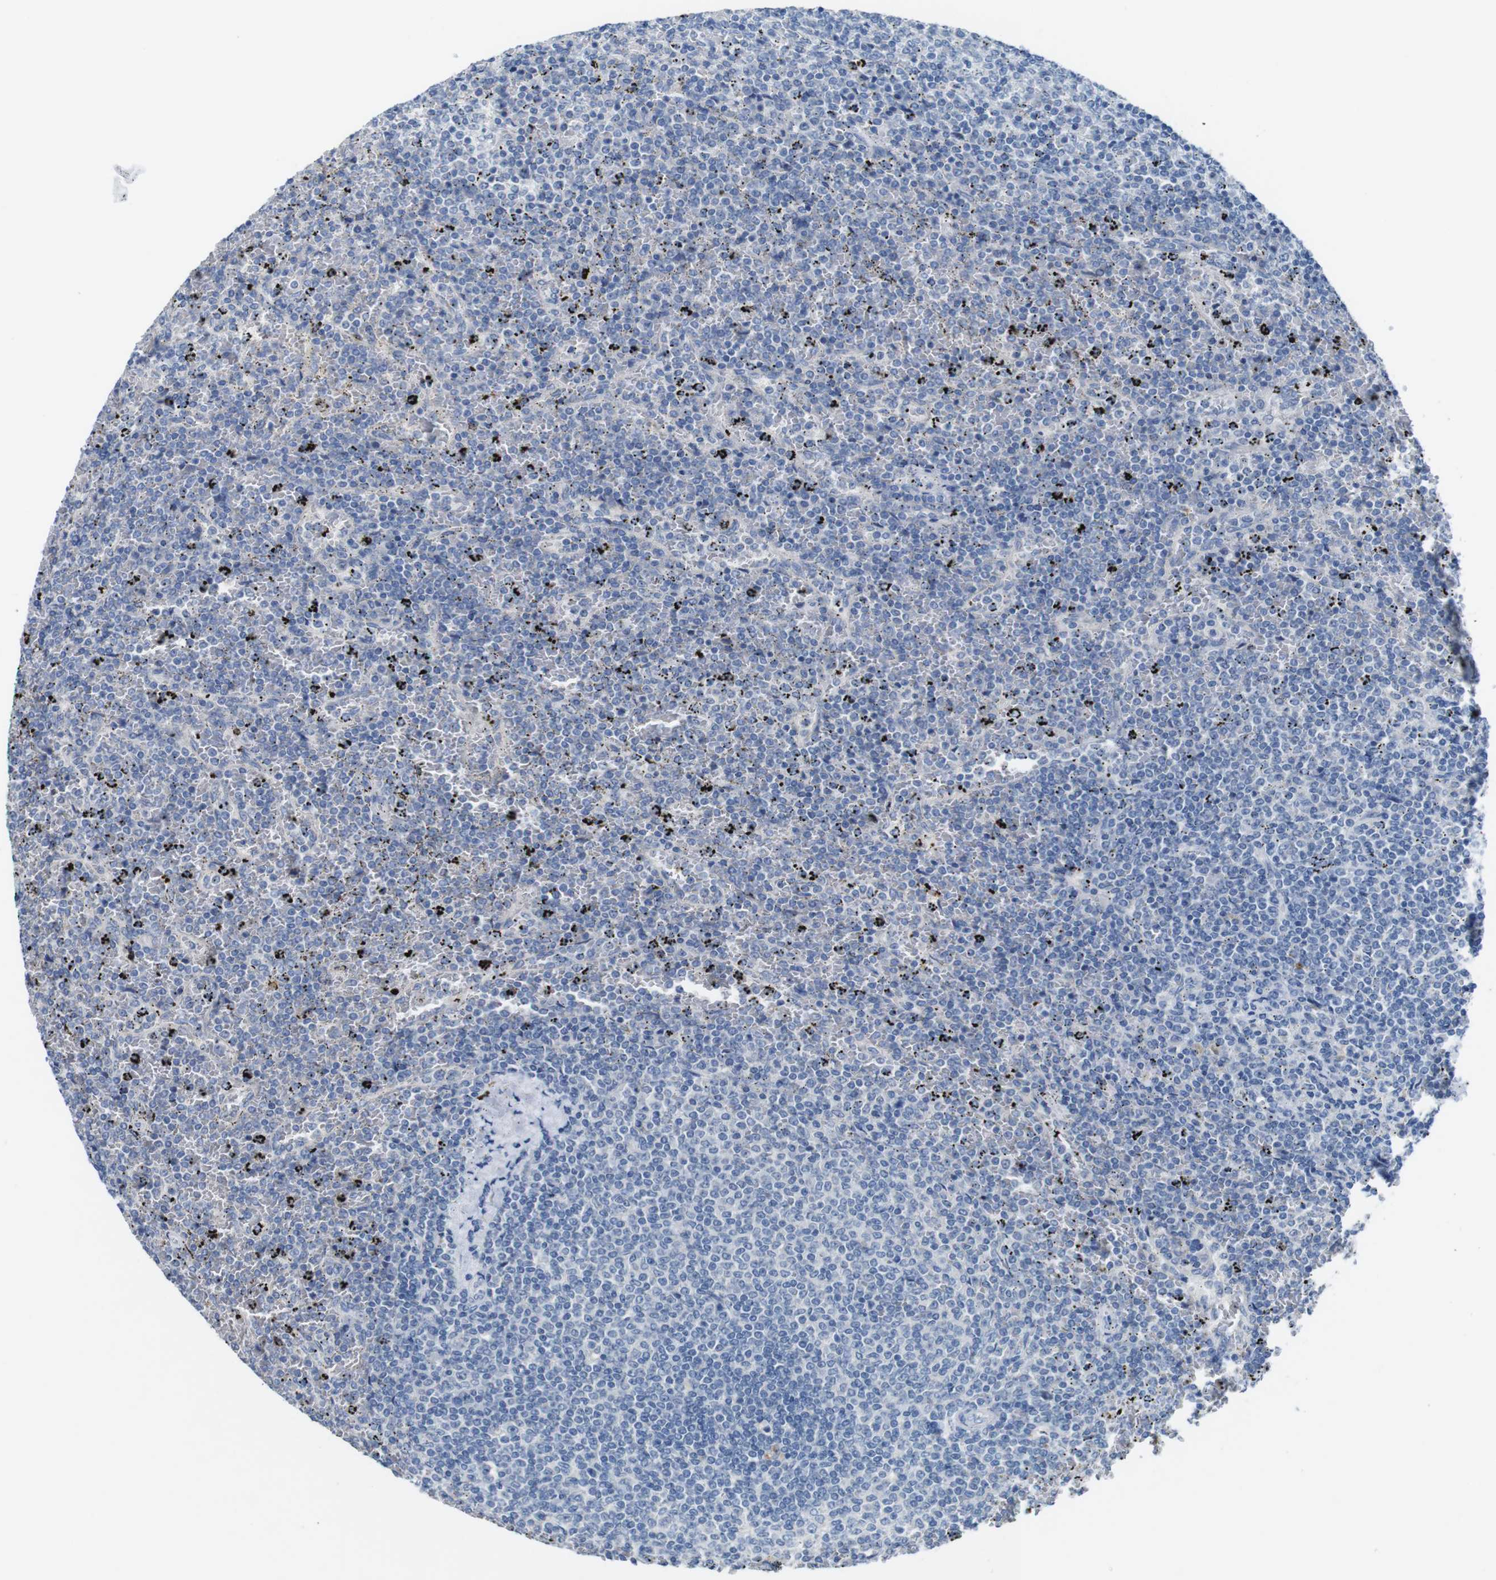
{"staining": {"intensity": "negative", "quantity": "none", "location": "none"}, "tissue": "lymphoma", "cell_type": "Tumor cells", "image_type": "cancer", "snomed": [{"axis": "morphology", "description": "Malignant lymphoma, non-Hodgkin's type, Low grade"}, {"axis": "topography", "description": "Spleen"}], "caption": "This is a histopathology image of immunohistochemistry staining of lymphoma, which shows no staining in tumor cells.", "gene": "SLC2A8", "patient": {"sex": "female", "age": 77}}